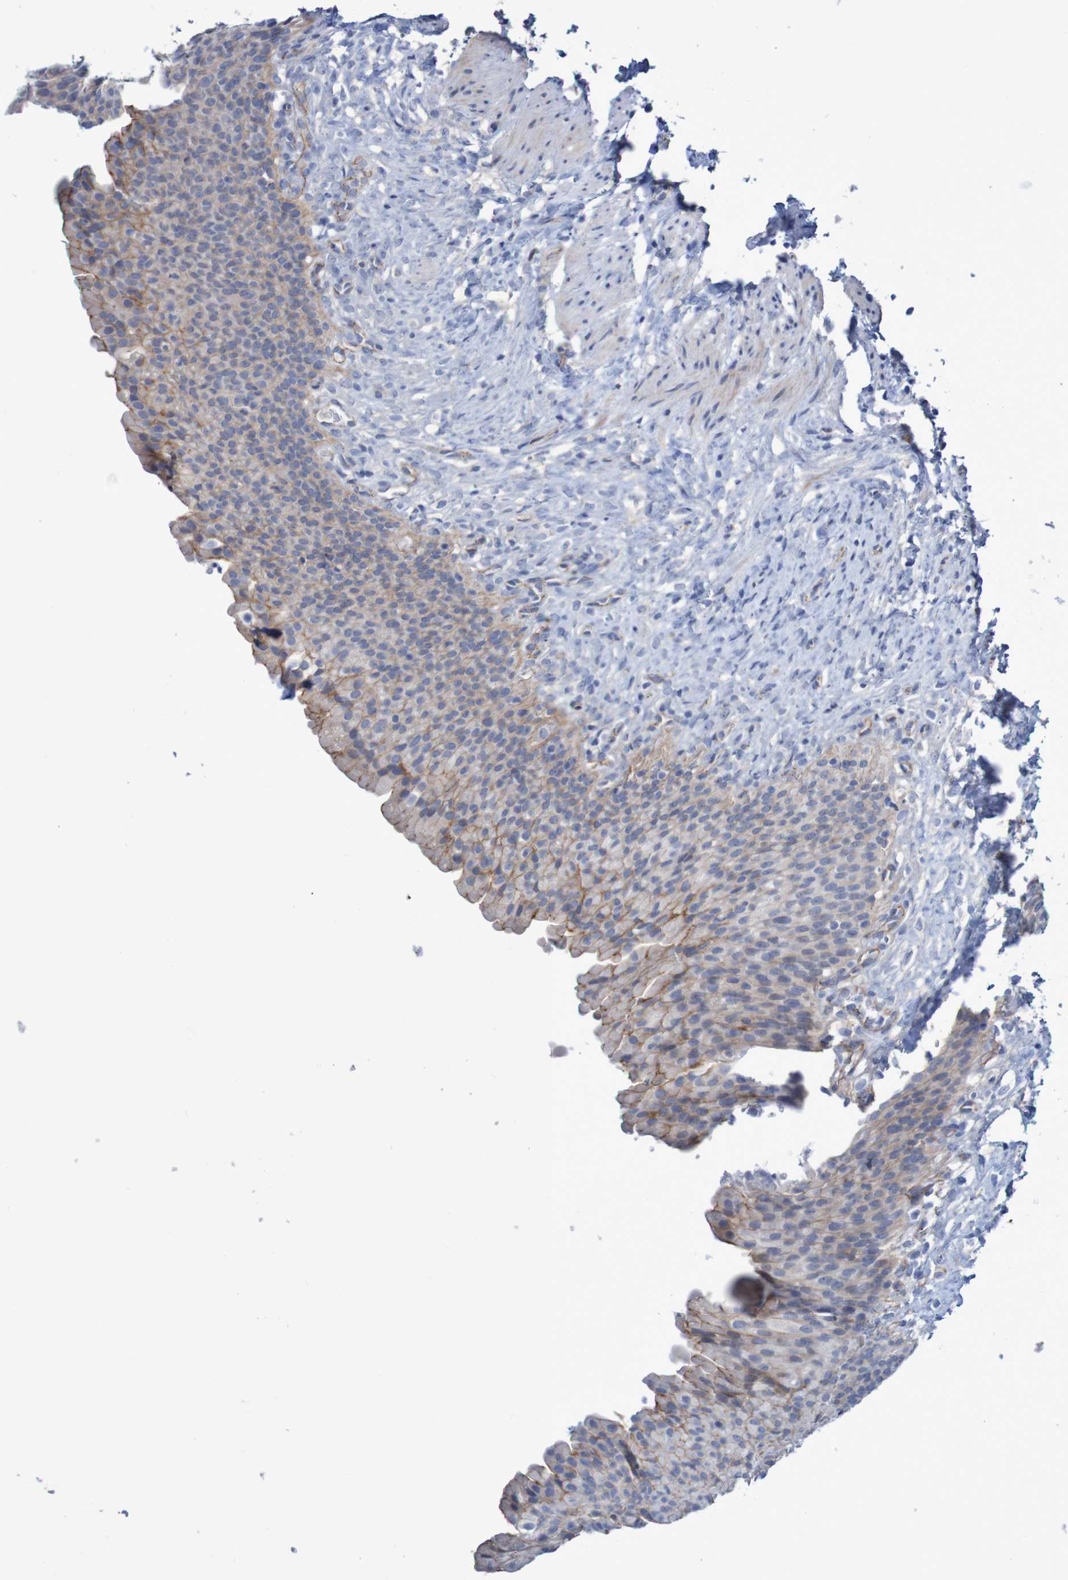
{"staining": {"intensity": "weak", "quantity": "25%-75%", "location": "cytoplasmic/membranous"}, "tissue": "urinary bladder", "cell_type": "Urothelial cells", "image_type": "normal", "snomed": [{"axis": "morphology", "description": "Normal tissue, NOS"}, {"axis": "topography", "description": "Urinary bladder"}], "caption": "Protein expression analysis of benign human urinary bladder reveals weak cytoplasmic/membranous expression in approximately 25%-75% of urothelial cells. The staining was performed using DAB, with brown indicating positive protein expression. Nuclei are stained blue with hematoxylin.", "gene": "NECTIN2", "patient": {"sex": "female", "age": 79}}